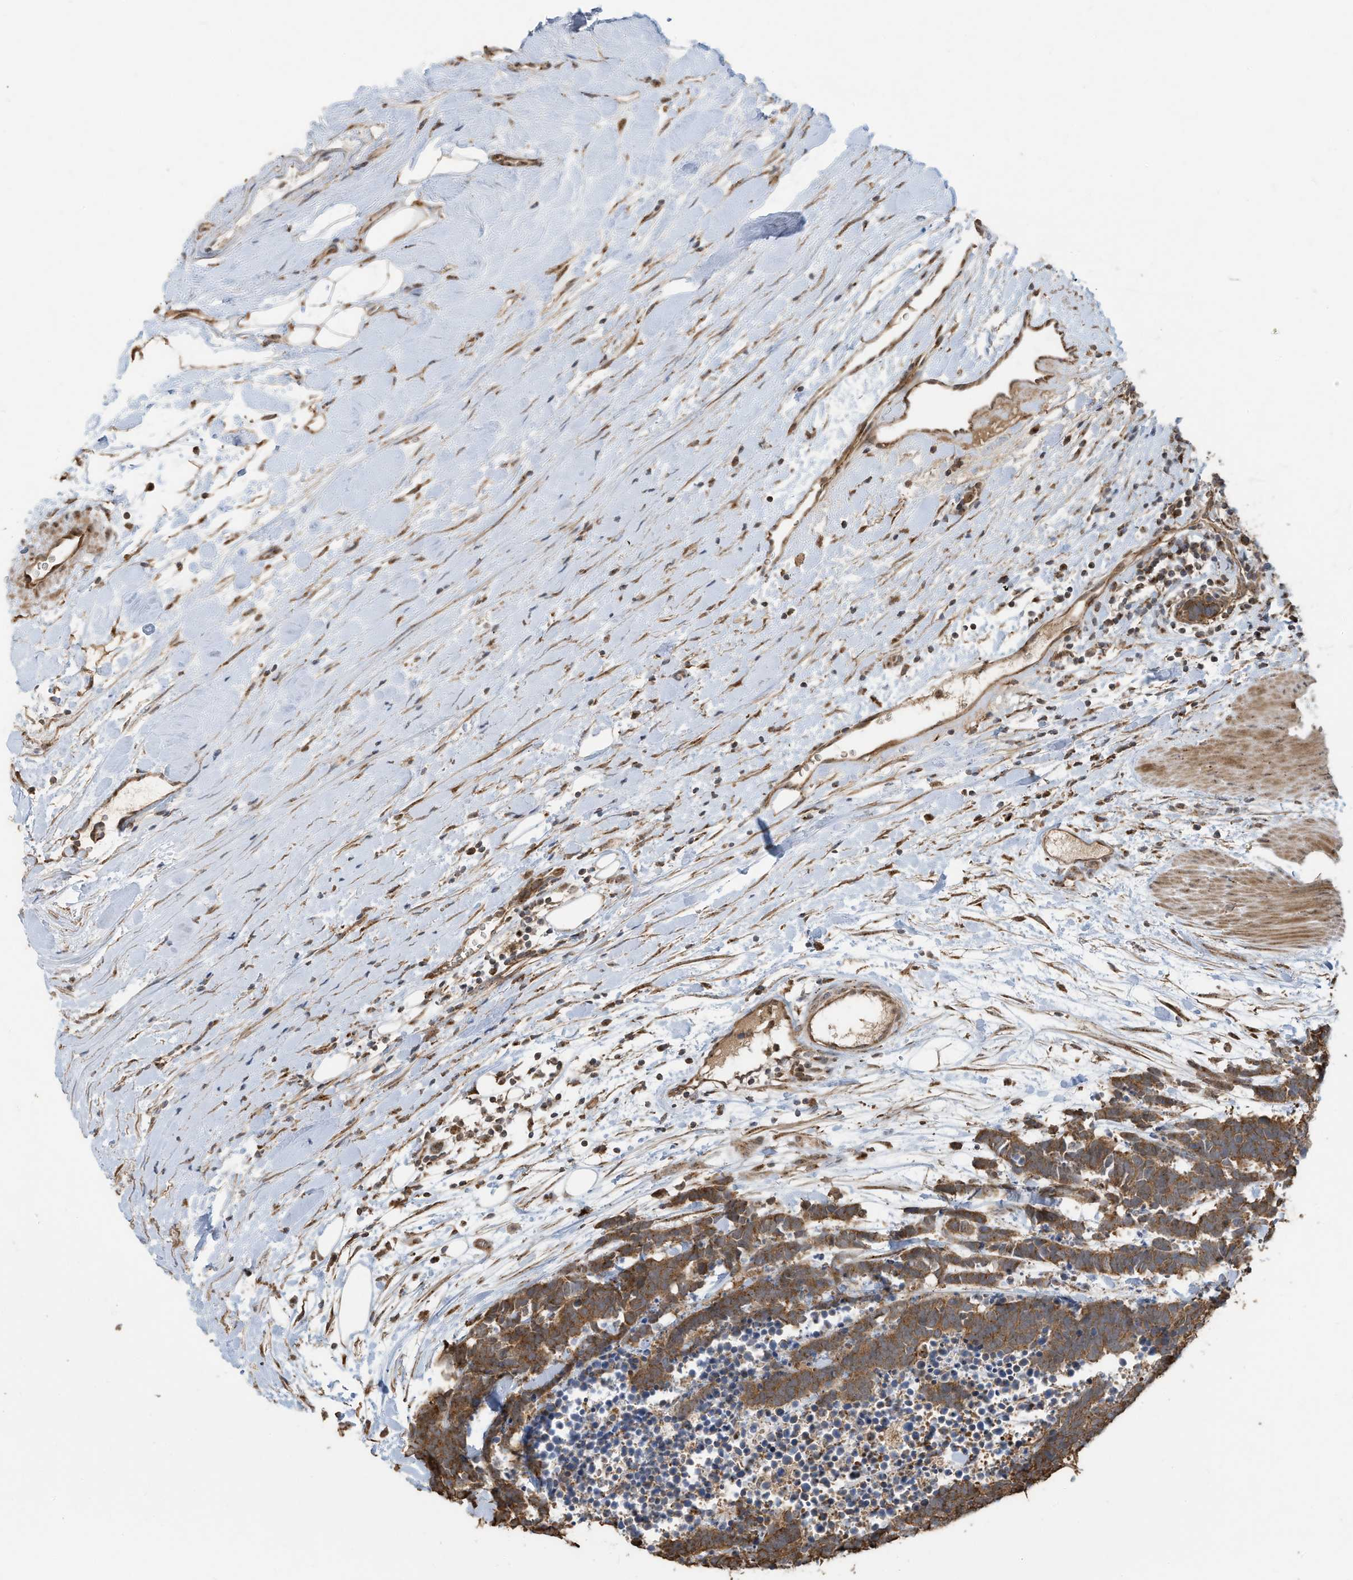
{"staining": {"intensity": "moderate", "quantity": ">75%", "location": "cytoplasmic/membranous"}, "tissue": "carcinoid", "cell_type": "Tumor cells", "image_type": "cancer", "snomed": [{"axis": "morphology", "description": "Carcinoma, NOS"}, {"axis": "morphology", "description": "Carcinoid, malignant, NOS"}, {"axis": "topography", "description": "Urinary bladder"}], "caption": "Protein staining displays moderate cytoplasmic/membranous staining in about >75% of tumor cells in carcinoid.", "gene": "C2orf74", "patient": {"sex": "male", "age": 57}}